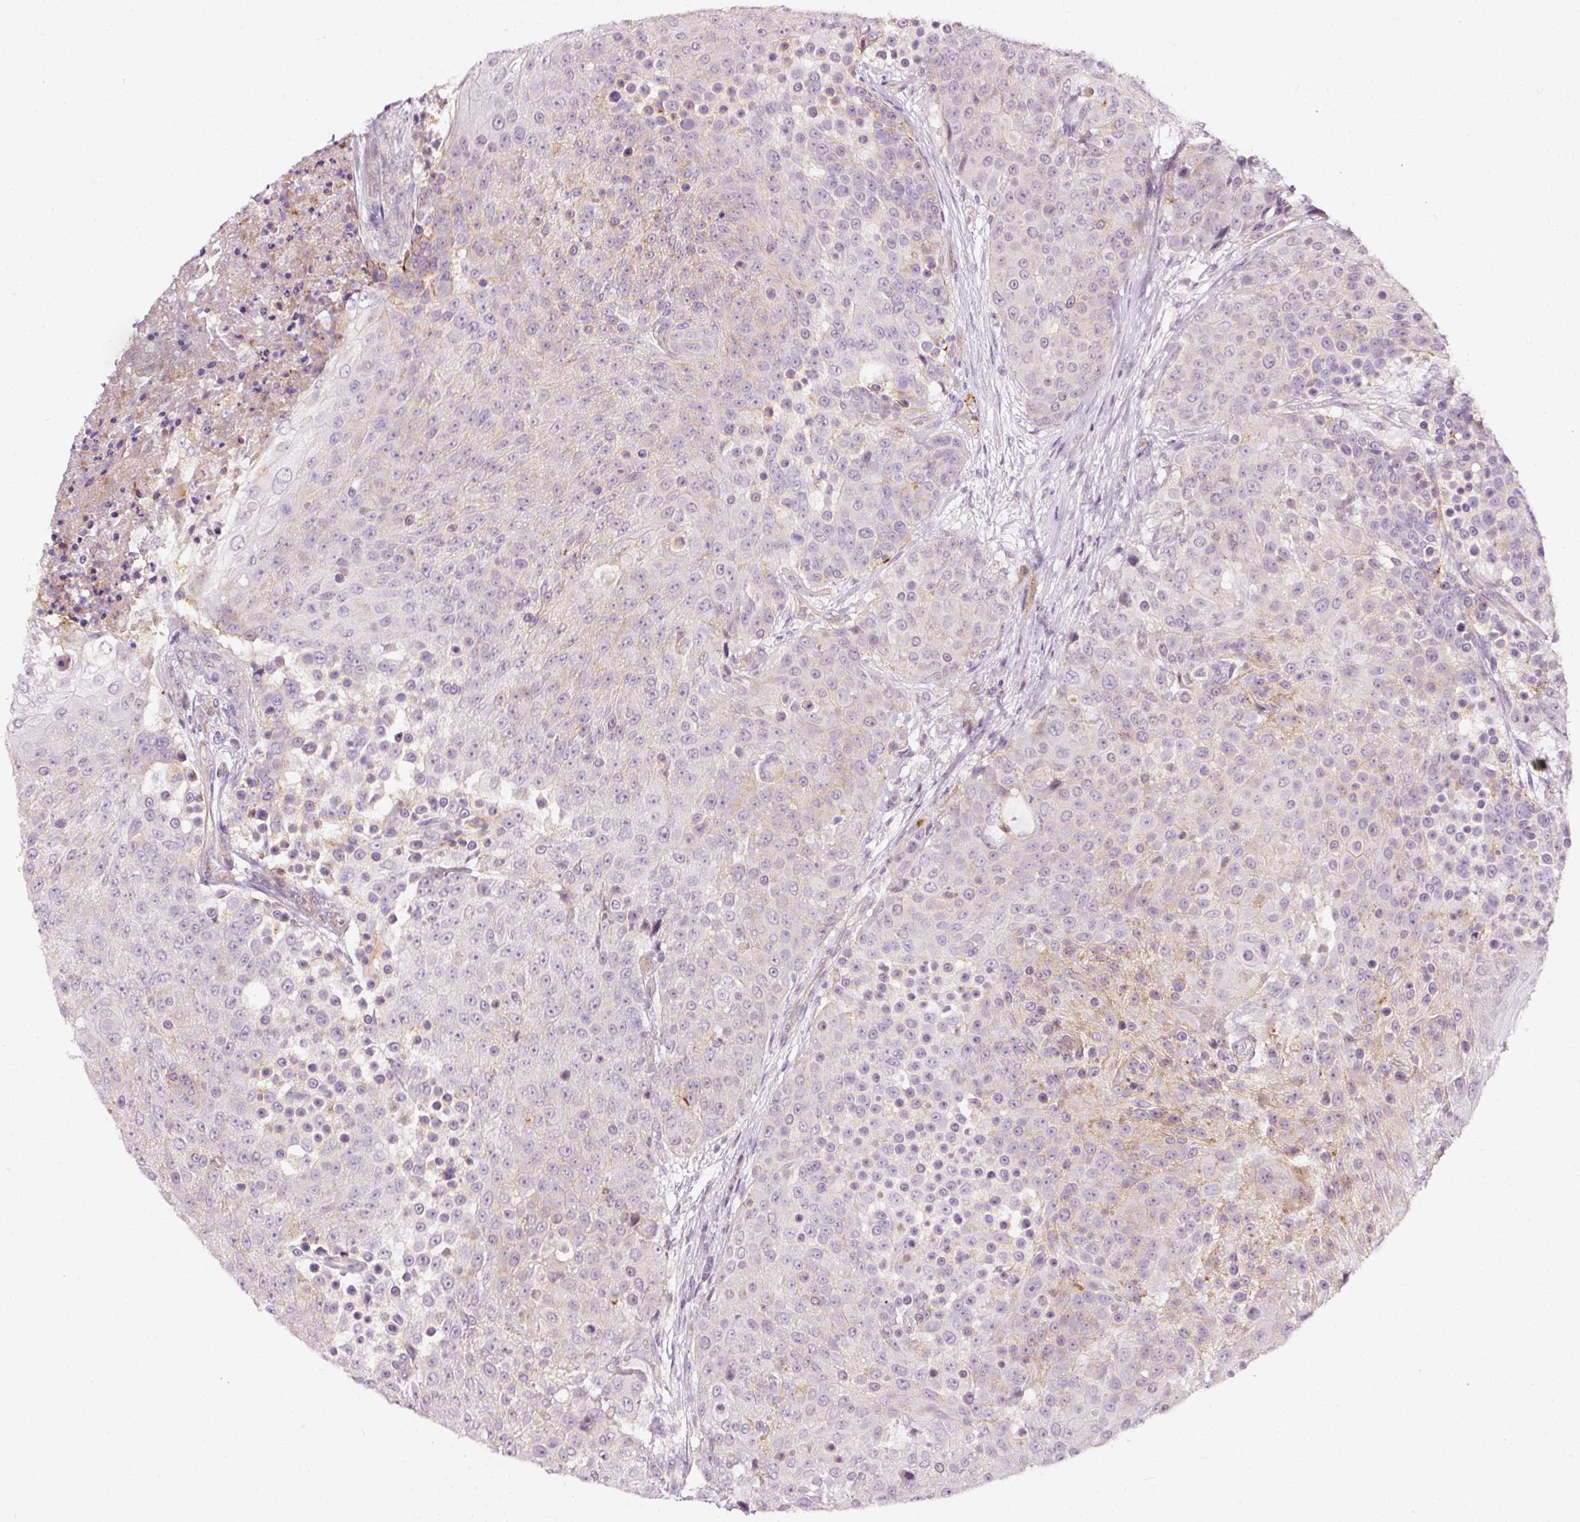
{"staining": {"intensity": "negative", "quantity": "none", "location": "none"}, "tissue": "urothelial cancer", "cell_type": "Tumor cells", "image_type": "cancer", "snomed": [{"axis": "morphology", "description": "Urothelial carcinoma, High grade"}, {"axis": "topography", "description": "Urinary bladder"}], "caption": "High-grade urothelial carcinoma was stained to show a protein in brown. There is no significant expression in tumor cells.", "gene": "ABCB4", "patient": {"sex": "female", "age": 63}}